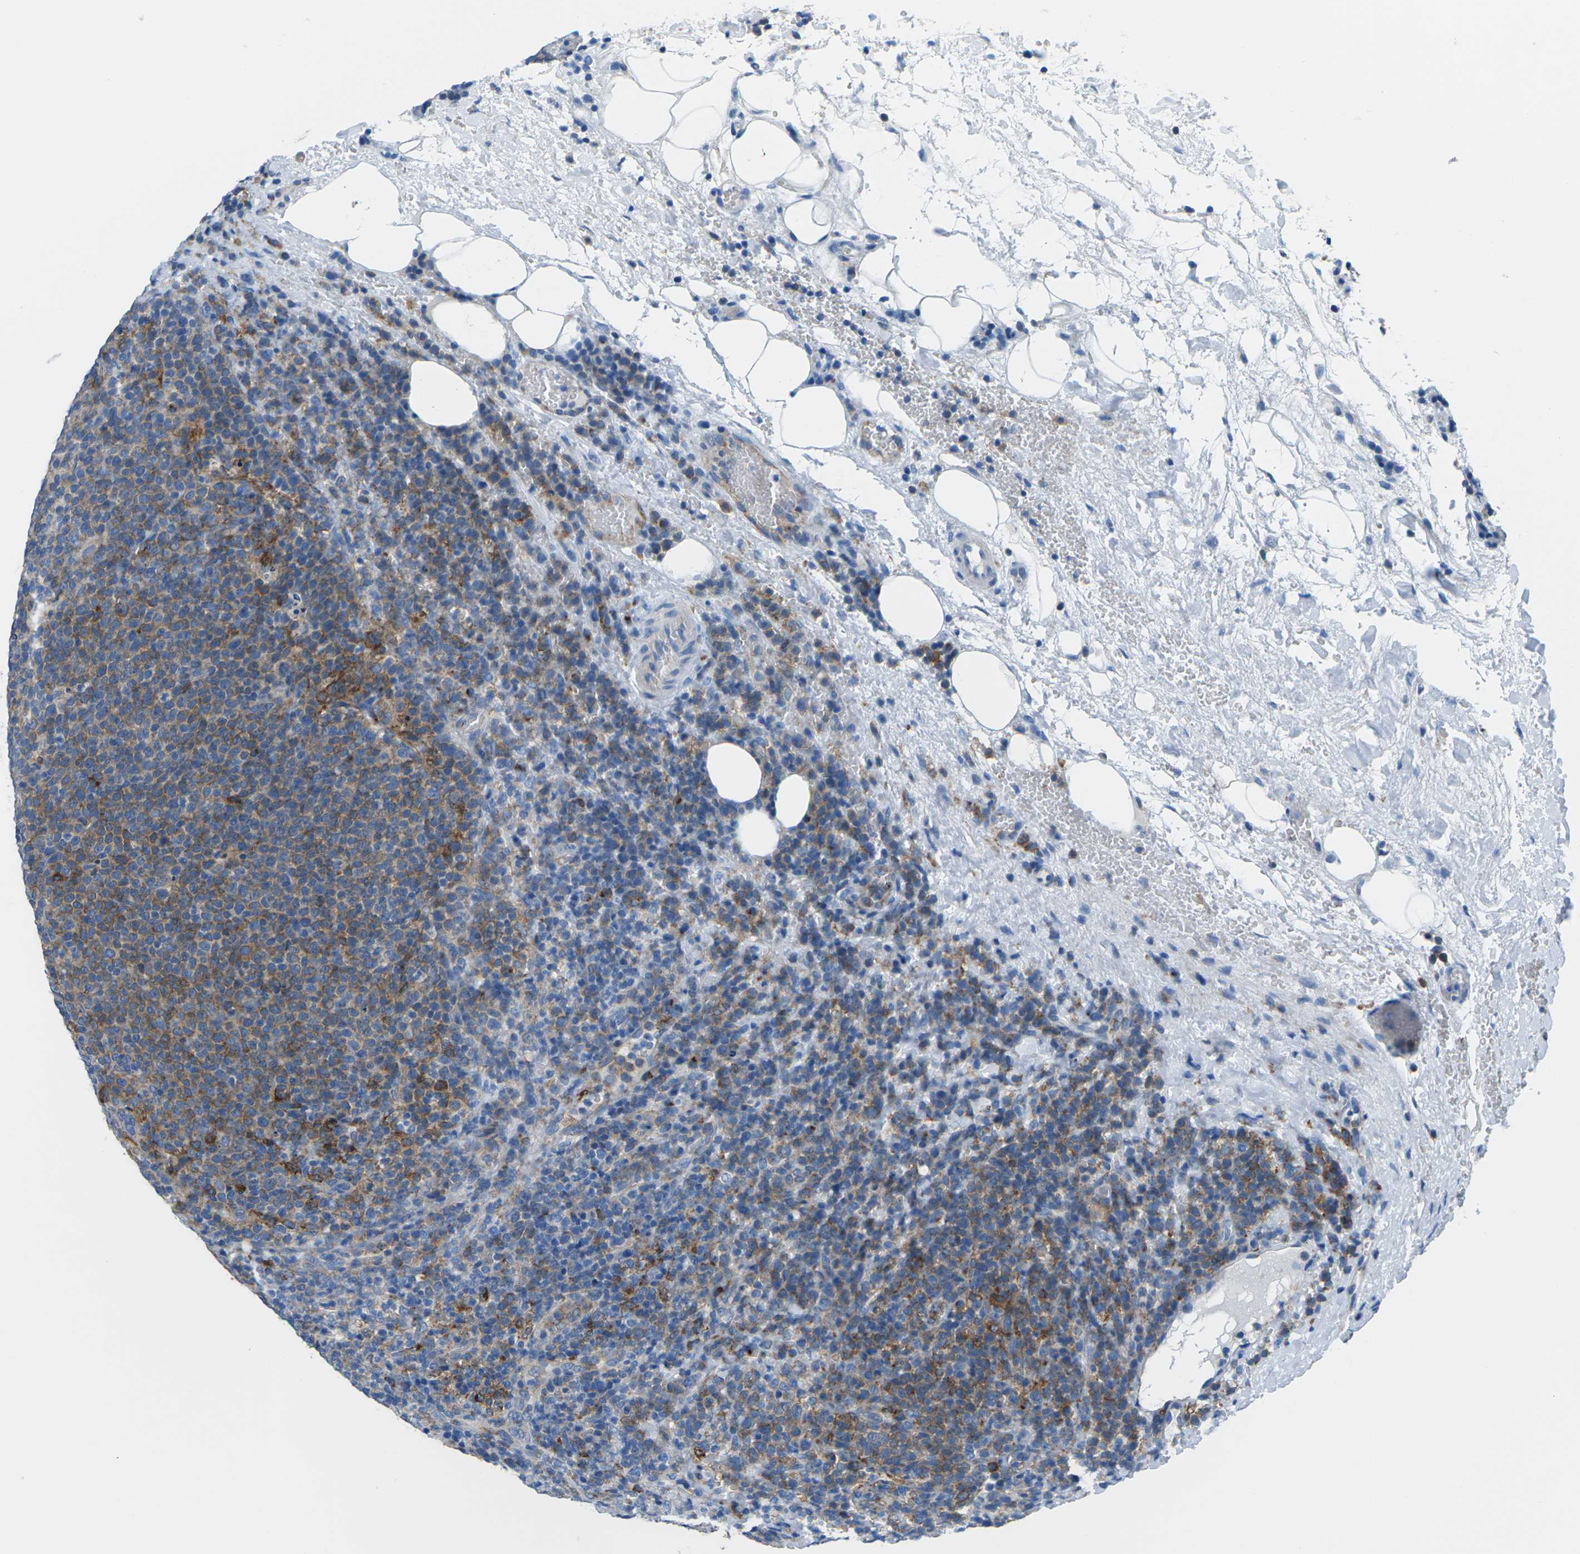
{"staining": {"intensity": "moderate", "quantity": ">75%", "location": "cytoplasmic/membranous"}, "tissue": "lymphoma", "cell_type": "Tumor cells", "image_type": "cancer", "snomed": [{"axis": "morphology", "description": "Malignant lymphoma, non-Hodgkin's type, High grade"}, {"axis": "topography", "description": "Lymph node"}], "caption": "Moderate cytoplasmic/membranous protein staining is seen in about >75% of tumor cells in lymphoma.", "gene": "SYNGR2", "patient": {"sex": "male", "age": 61}}